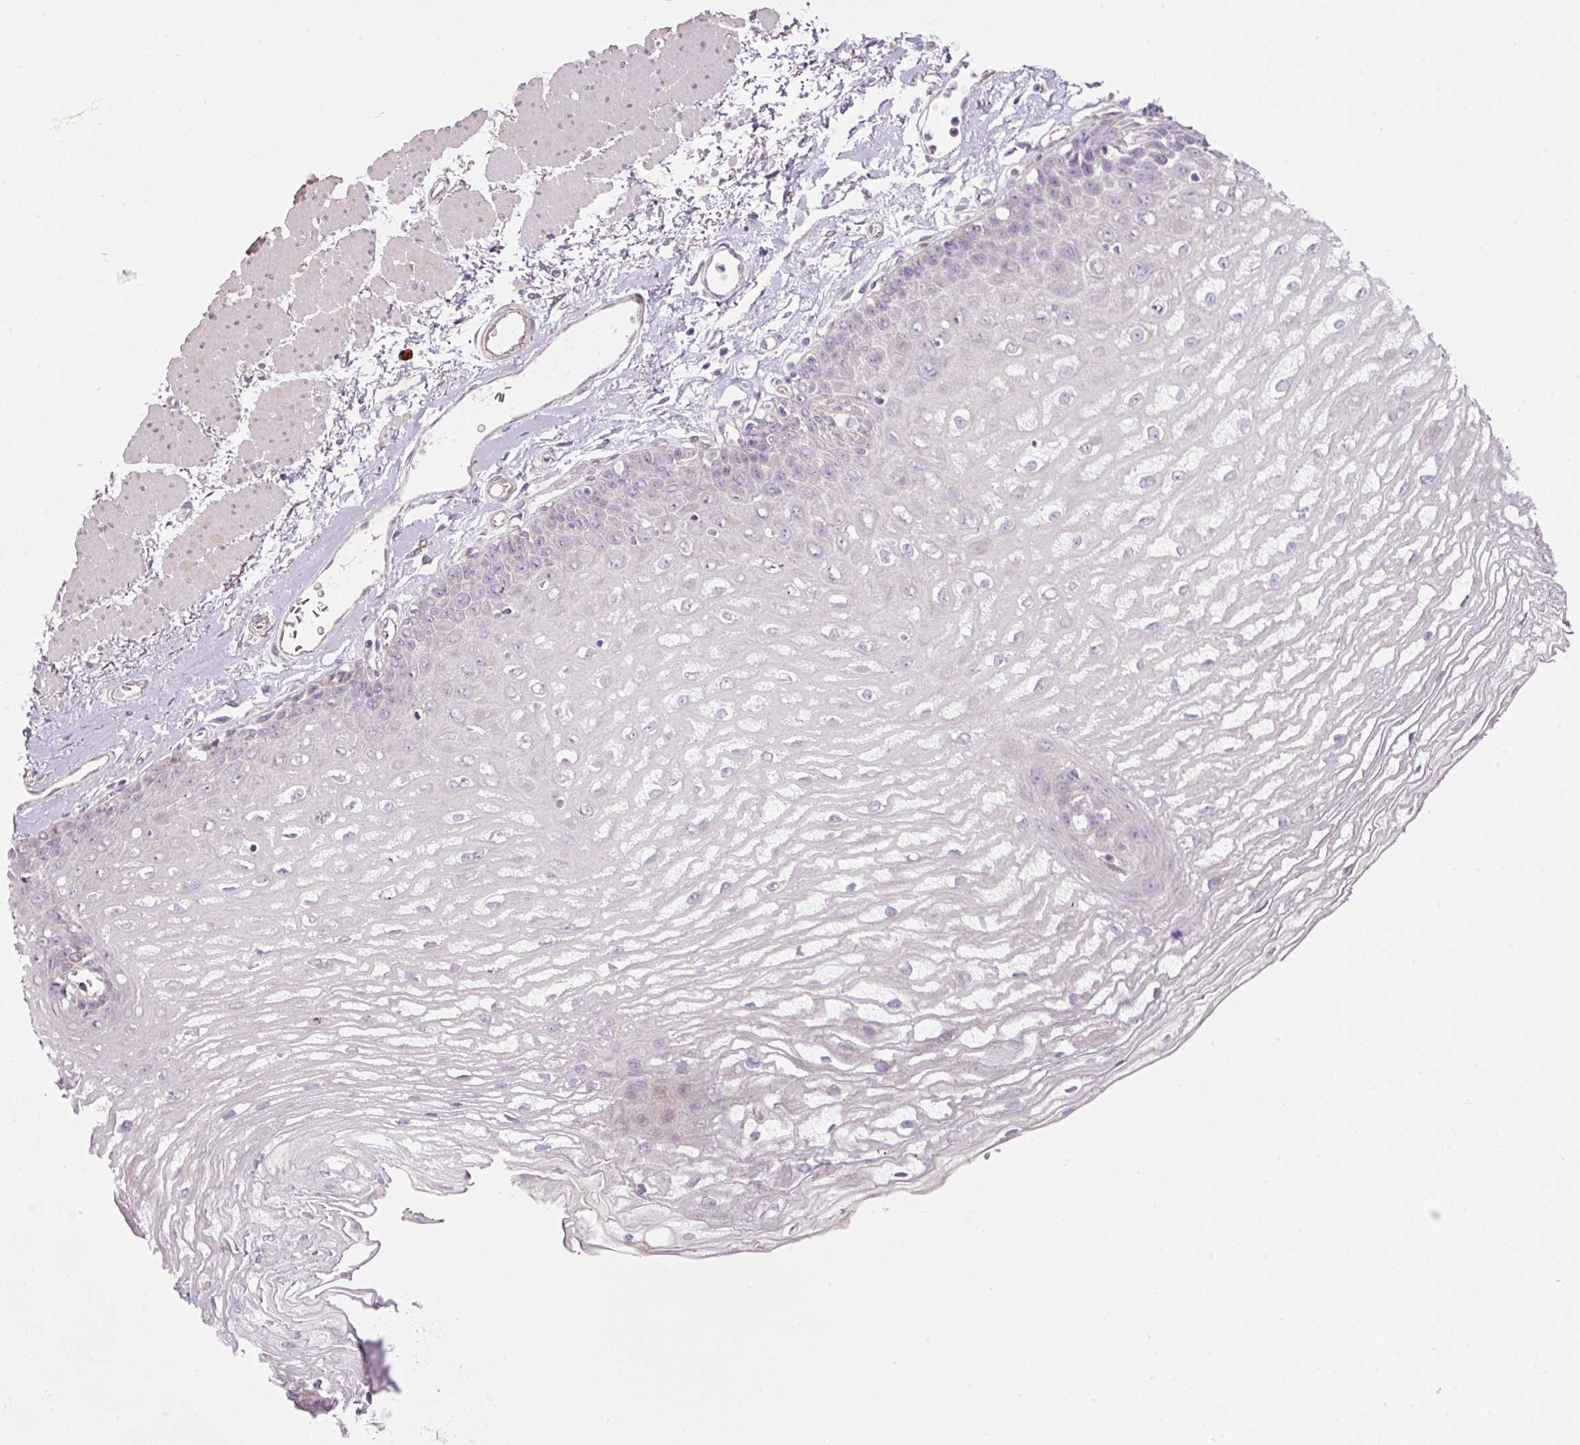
{"staining": {"intensity": "negative", "quantity": "none", "location": "none"}, "tissue": "esophagus", "cell_type": "Squamous epithelial cells", "image_type": "normal", "snomed": [{"axis": "morphology", "description": "Normal tissue, NOS"}, {"axis": "topography", "description": "Esophagus"}], "caption": "Squamous epithelial cells are negative for protein expression in benign human esophagus. (Stains: DAB immunohistochemistry (IHC) with hematoxylin counter stain, Microscopy: brightfield microscopy at high magnification).", "gene": "NBPF11", "patient": {"sex": "female", "age": 81}}